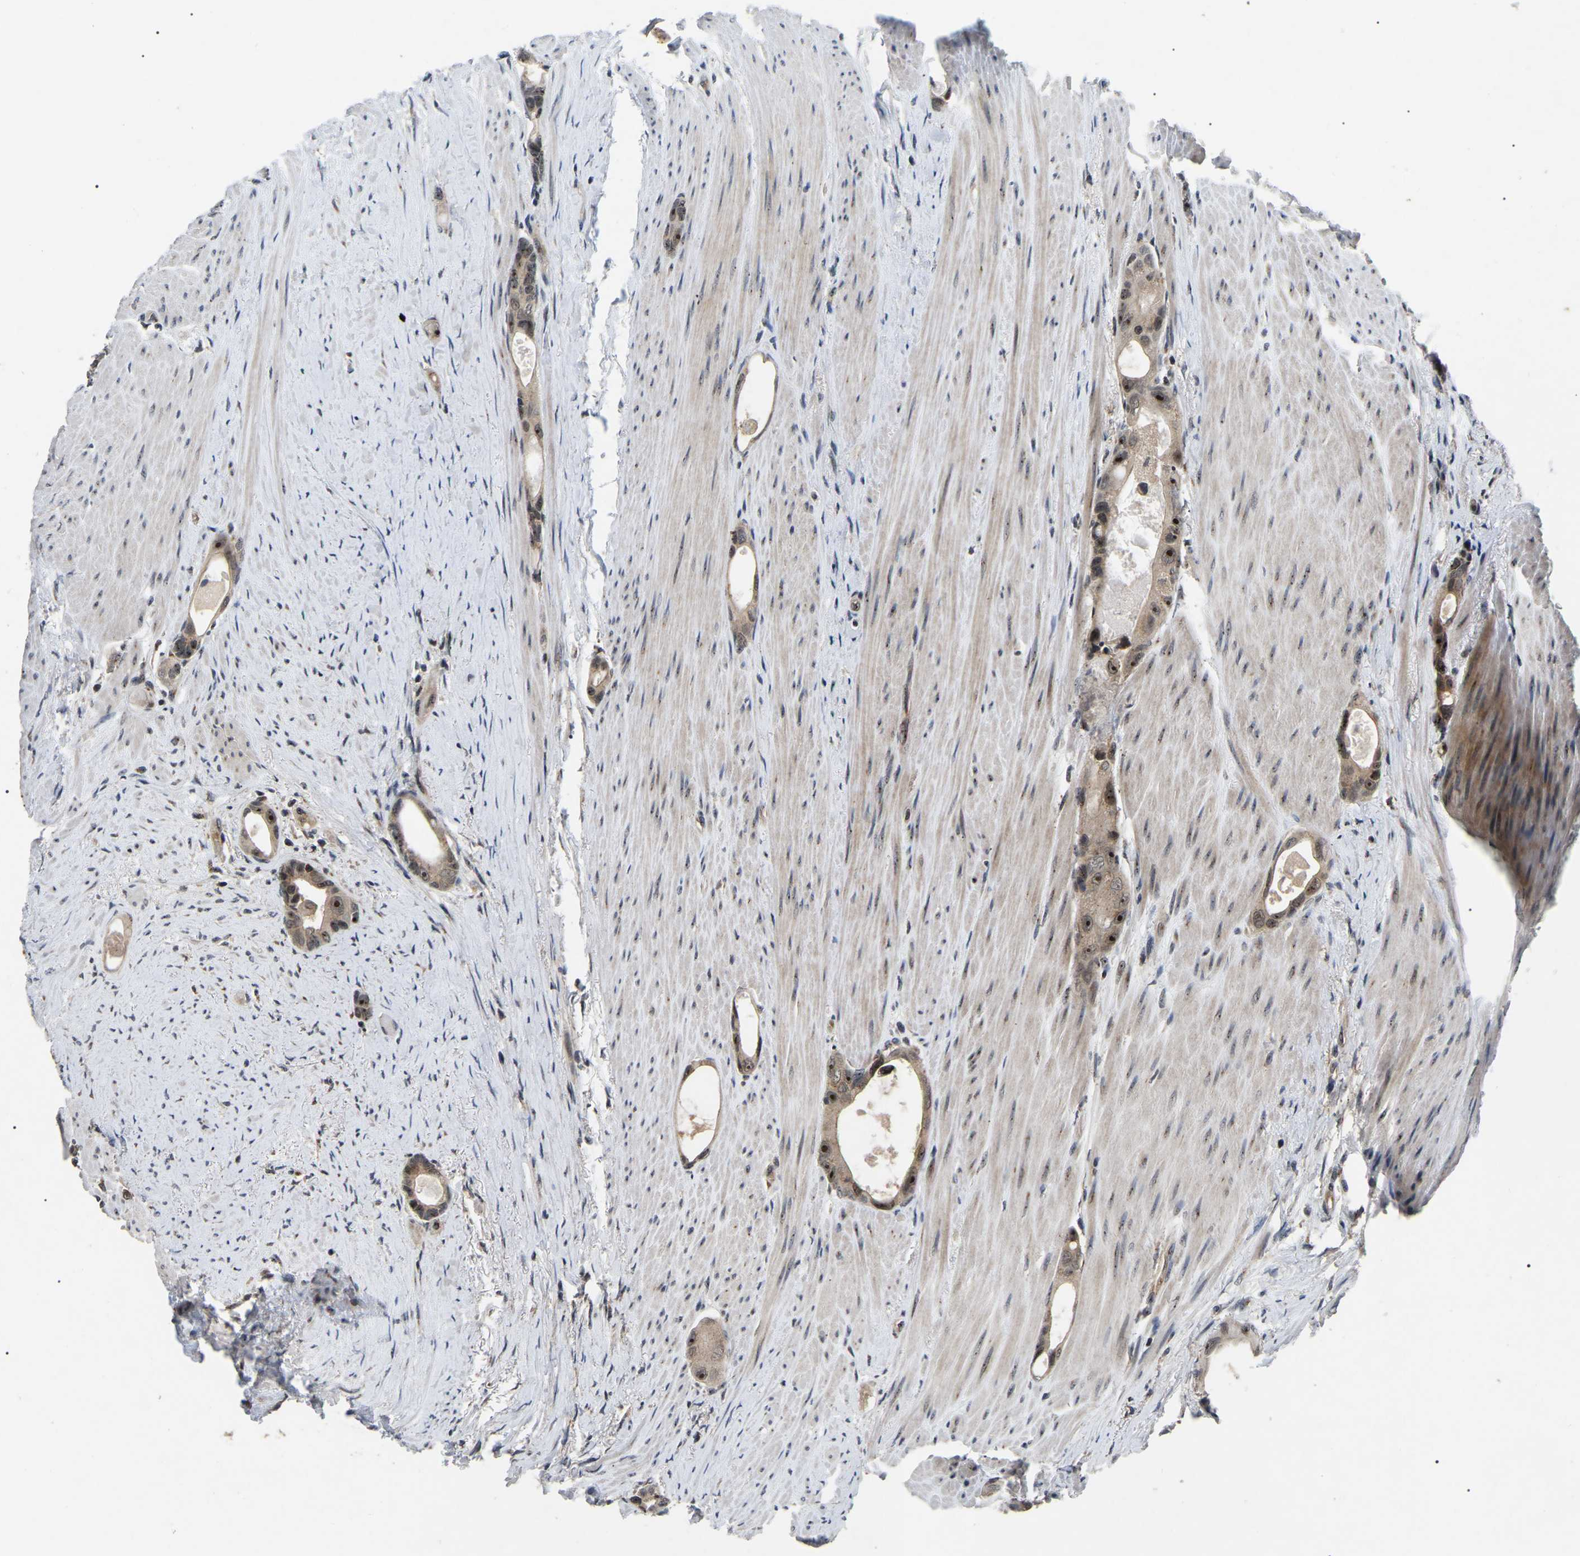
{"staining": {"intensity": "strong", "quantity": "25%-75%", "location": "nuclear"}, "tissue": "colorectal cancer", "cell_type": "Tumor cells", "image_type": "cancer", "snomed": [{"axis": "morphology", "description": "Adenocarcinoma, NOS"}, {"axis": "topography", "description": "Rectum"}], "caption": "Immunohistochemical staining of colorectal adenocarcinoma exhibits high levels of strong nuclear protein positivity in about 25%-75% of tumor cells. (IHC, brightfield microscopy, high magnification).", "gene": "RBM28", "patient": {"sex": "male", "age": 51}}